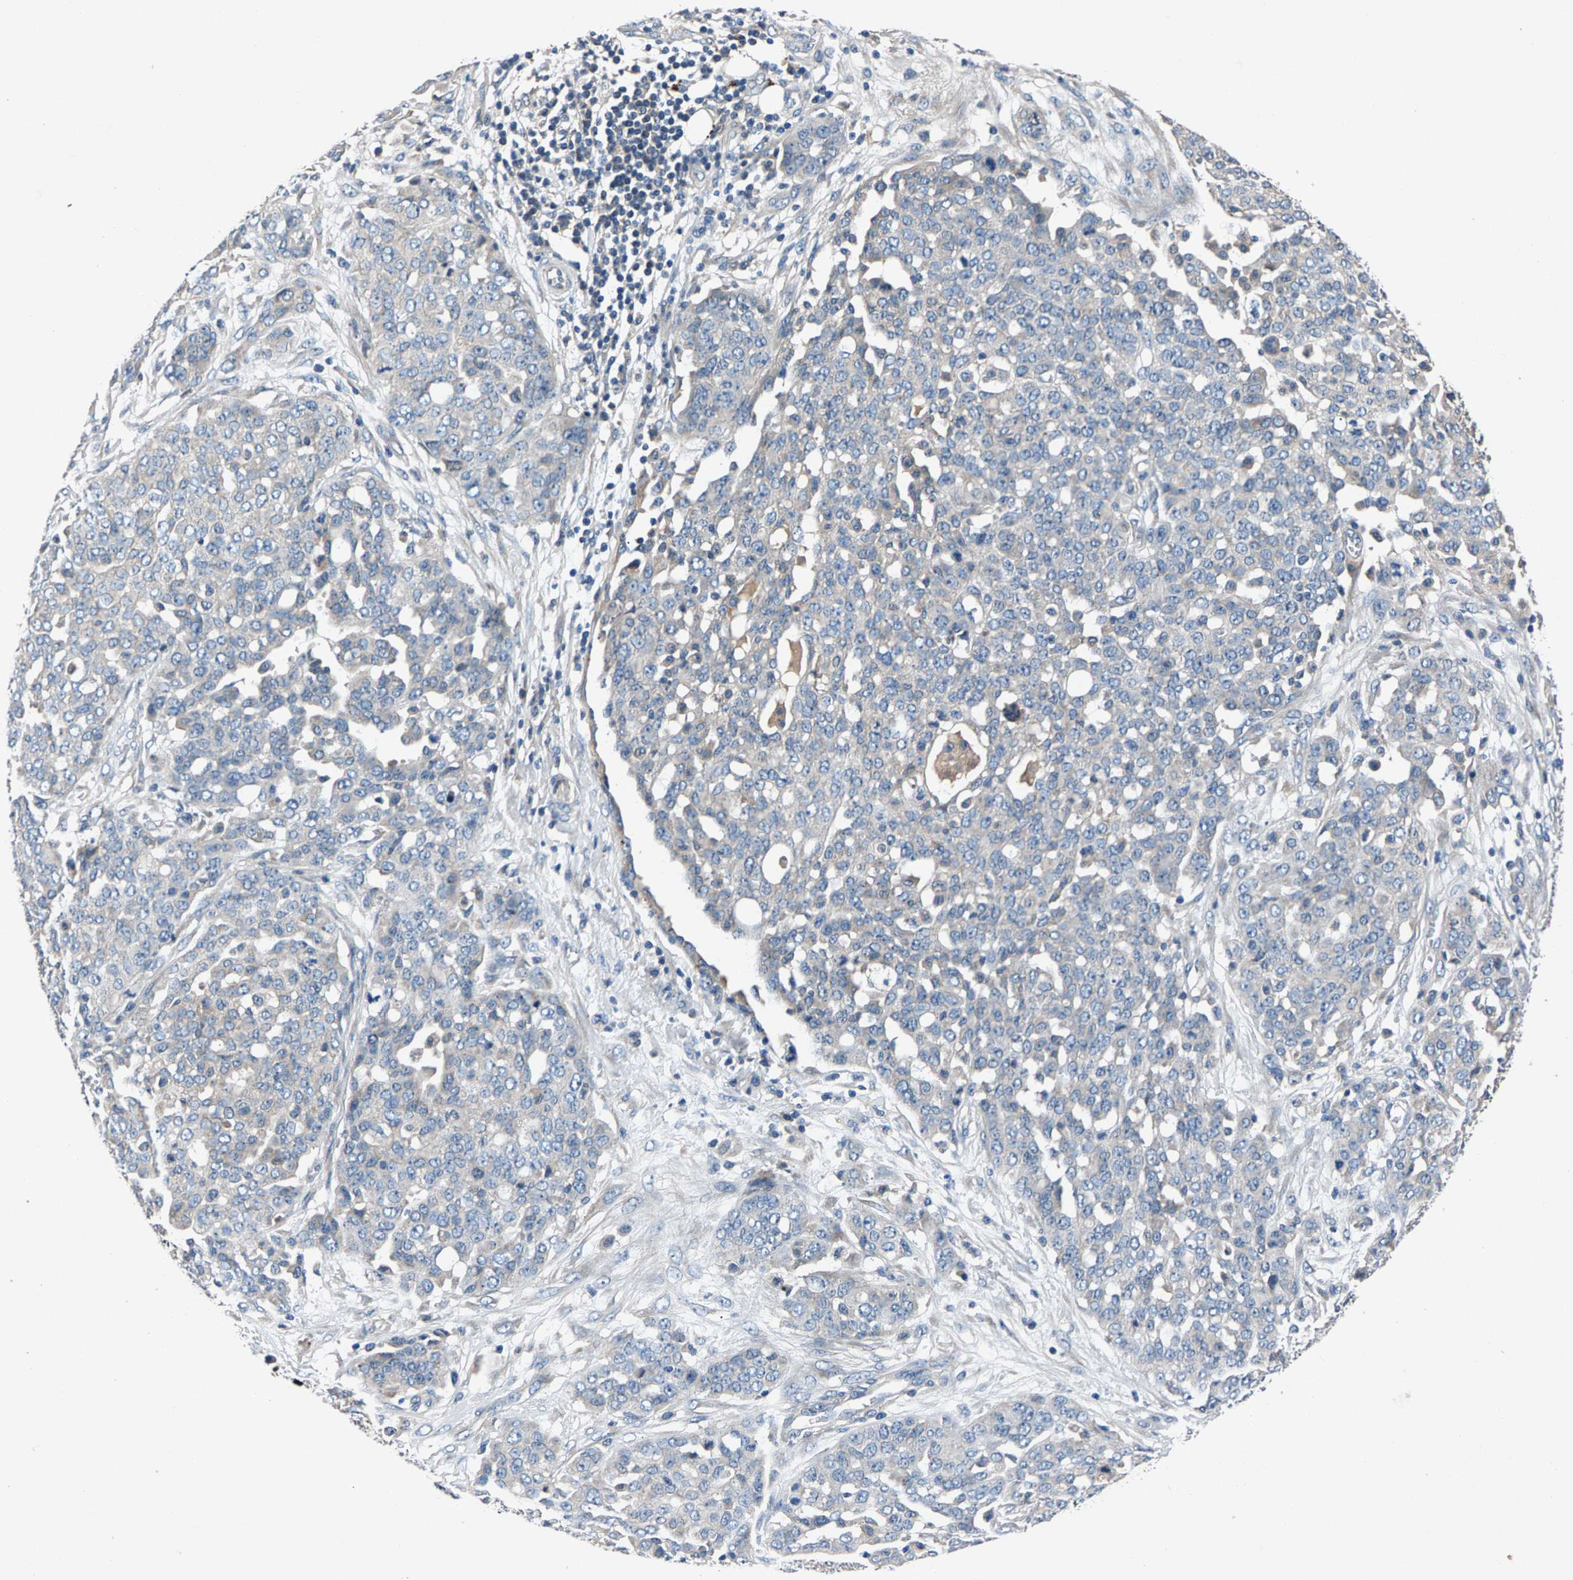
{"staining": {"intensity": "negative", "quantity": "none", "location": "none"}, "tissue": "ovarian cancer", "cell_type": "Tumor cells", "image_type": "cancer", "snomed": [{"axis": "morphology", "description": "Cystadenocarcinoma, serous, NOS"}, {"axis": "topography", "description": "Soft tissue"}, {"axis": "topography", "description": "Ovary"}], "caption": "Immunohistochemistry (IHC) photomicrograph of human ovarian cancer stained for a protein (brown), which demonstrates no expression in tumor cells.", "gene": "PRXL2C", "patient": {"sex": "female", "age": 57}}